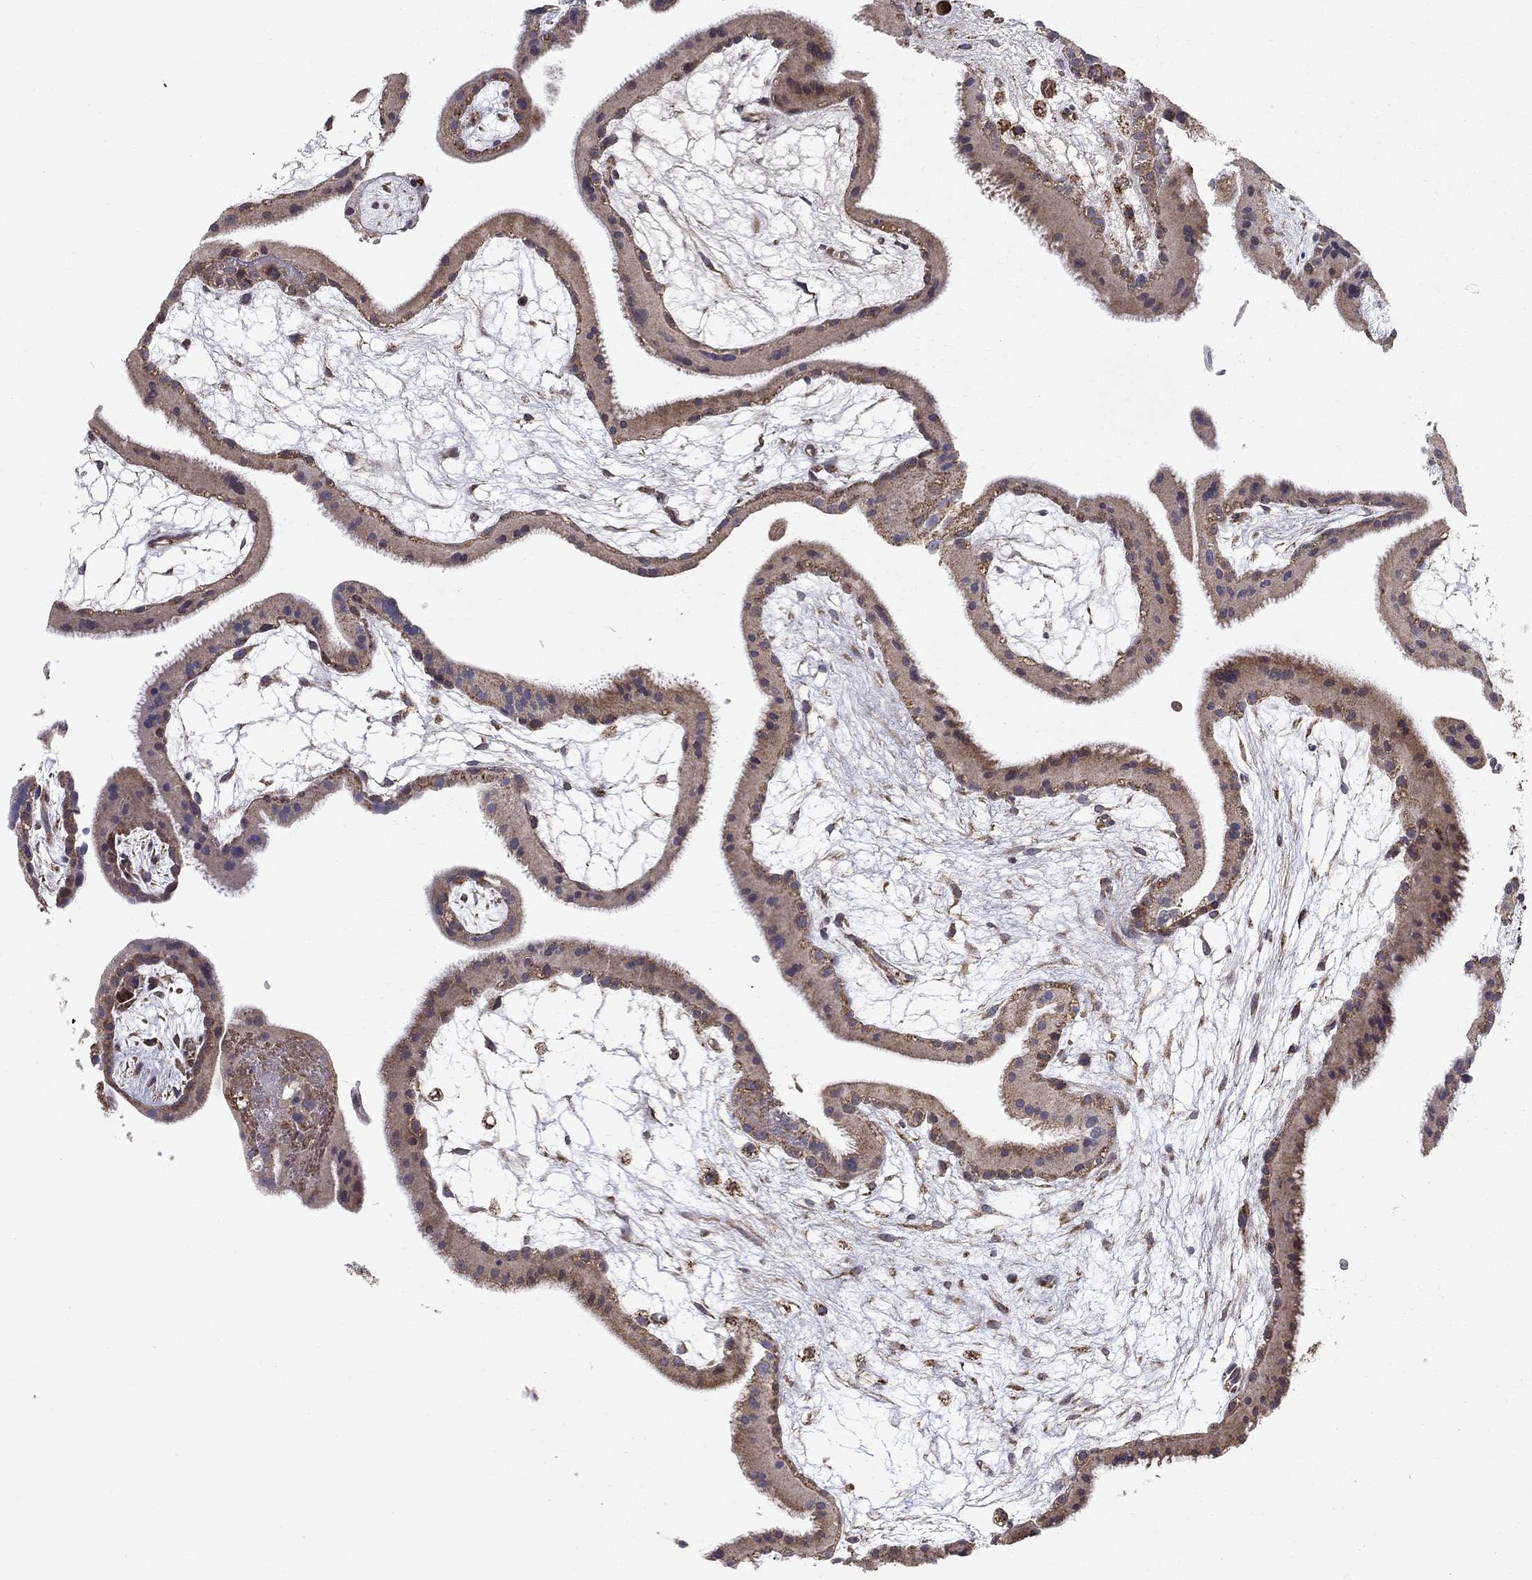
{"staining": {"intensity": "weak", "quantity": ">75%", "location": "cytoplasmic/membranous"}, "tissue": "placenta", "cell_type": "Decidual cells", "image_type": "normal", "snomed": [{"axis": "morphology", "description": "Normal tissue, NOS"}, {"axis": "topography", "description": "Placenta"}], "caption": "Weak cytoplasmic/membranous staining is appreciated in approximately >75% of decidual cells in unremarkable placenta. Ihc stains the protein of interest in brown and the nuclei are stained blue.", "gene": "NDUFS8", "patient": {"sex": "female", "age": 19}}